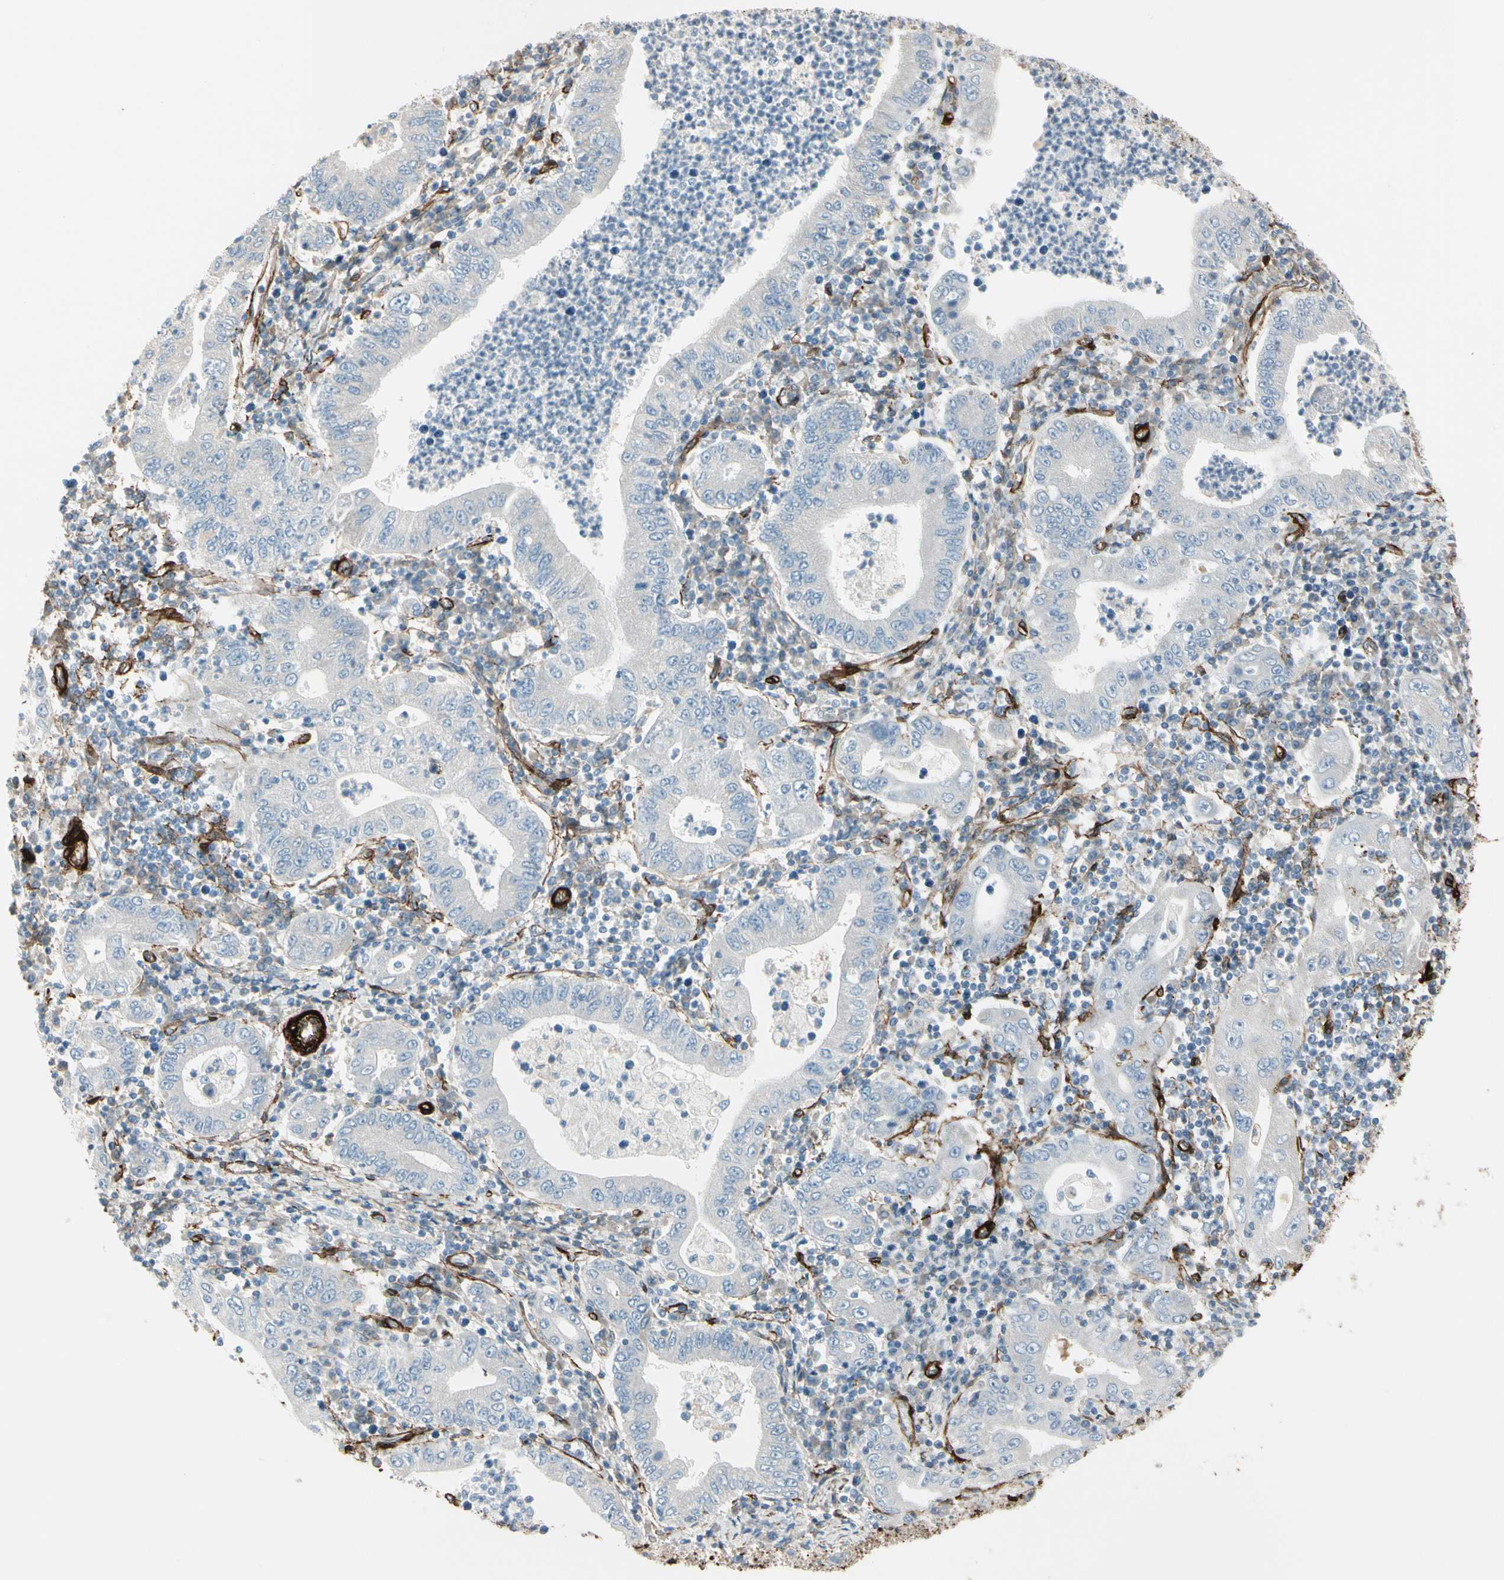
{"staining": {"intensity": "negative", "quantity": "none", "location": "none"}, "tissue": "stomach cancer", "cell_type": "Tumor cells", "image_type": "cancer", "snomed": [{"axis": "morphology", "description": "Normal tissue, NOS"}, {"axis": "morphology", "description": "Adenocarcinoma, NOS"}, {"axis": "topography", "description": "Esophagus"}, {"axis": "topography", "description": "Stomach, upper"}, {"axis": "topography", "description": "Peripheral nerve tissue"}], "caption": "Adenocarcinoma (stomach) was stained to show a protein in brown. There is no significant expression in tumor cells. (DAB IHC, high magnification).", "gene": "CALD1", "patient": {"sex": "male", "age": 62}}